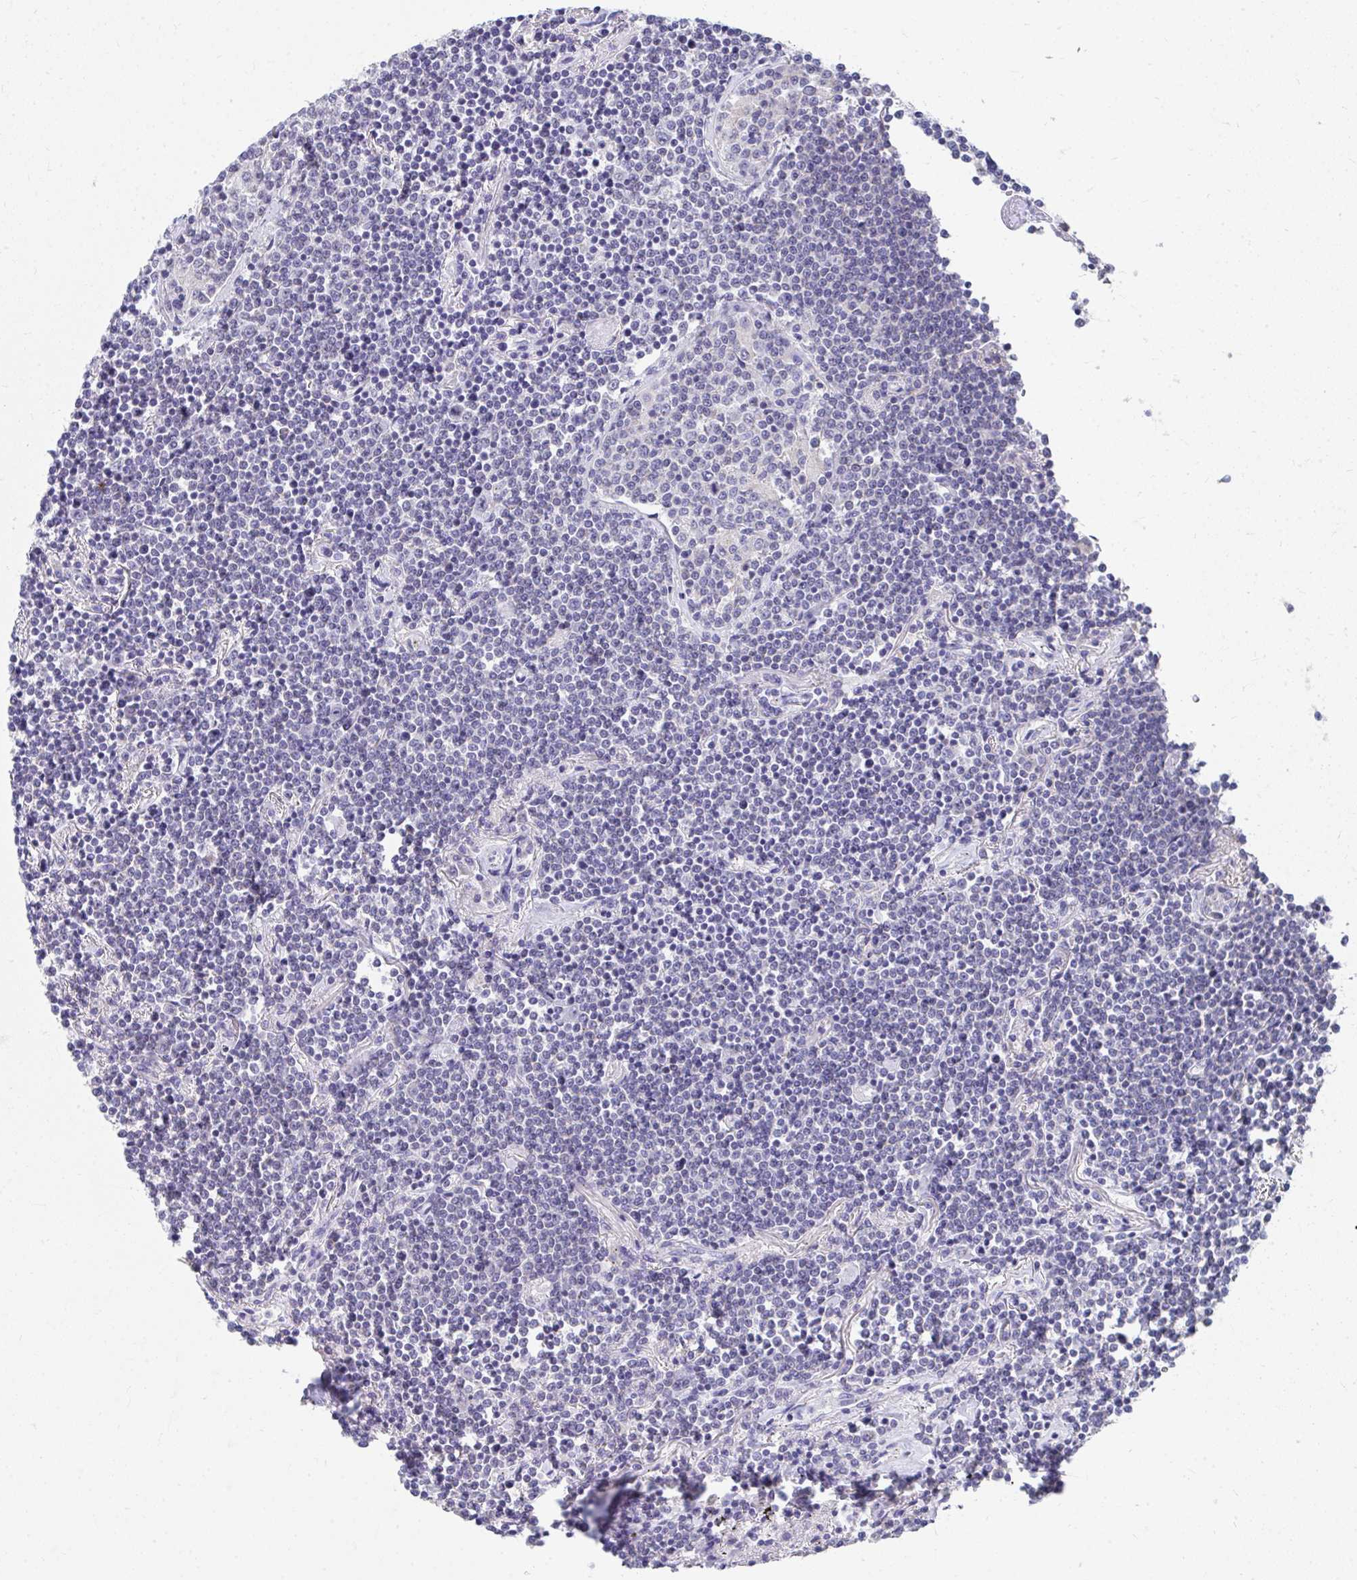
{"staining": {"intensity": "negative", "quantity": "none", "location": "none"}, "tissue": "lymphoma", "cell_type": "Tumor cells", "image_type": "cancer", "snomed": [{"axis": "morphology", "description": "Malignant lymphoma, non-Hodgkin's type, Low grade"}, {"axis": "topography", "description": "Lung"}], "caption": "Malignant lymphoma, non-Hodgkin's type (low-grade) stained for a protein using IHC displays no positivity tumor cells.", "gene": "TMPRSS2", "patient": {"sex": "female", "age": 71}}